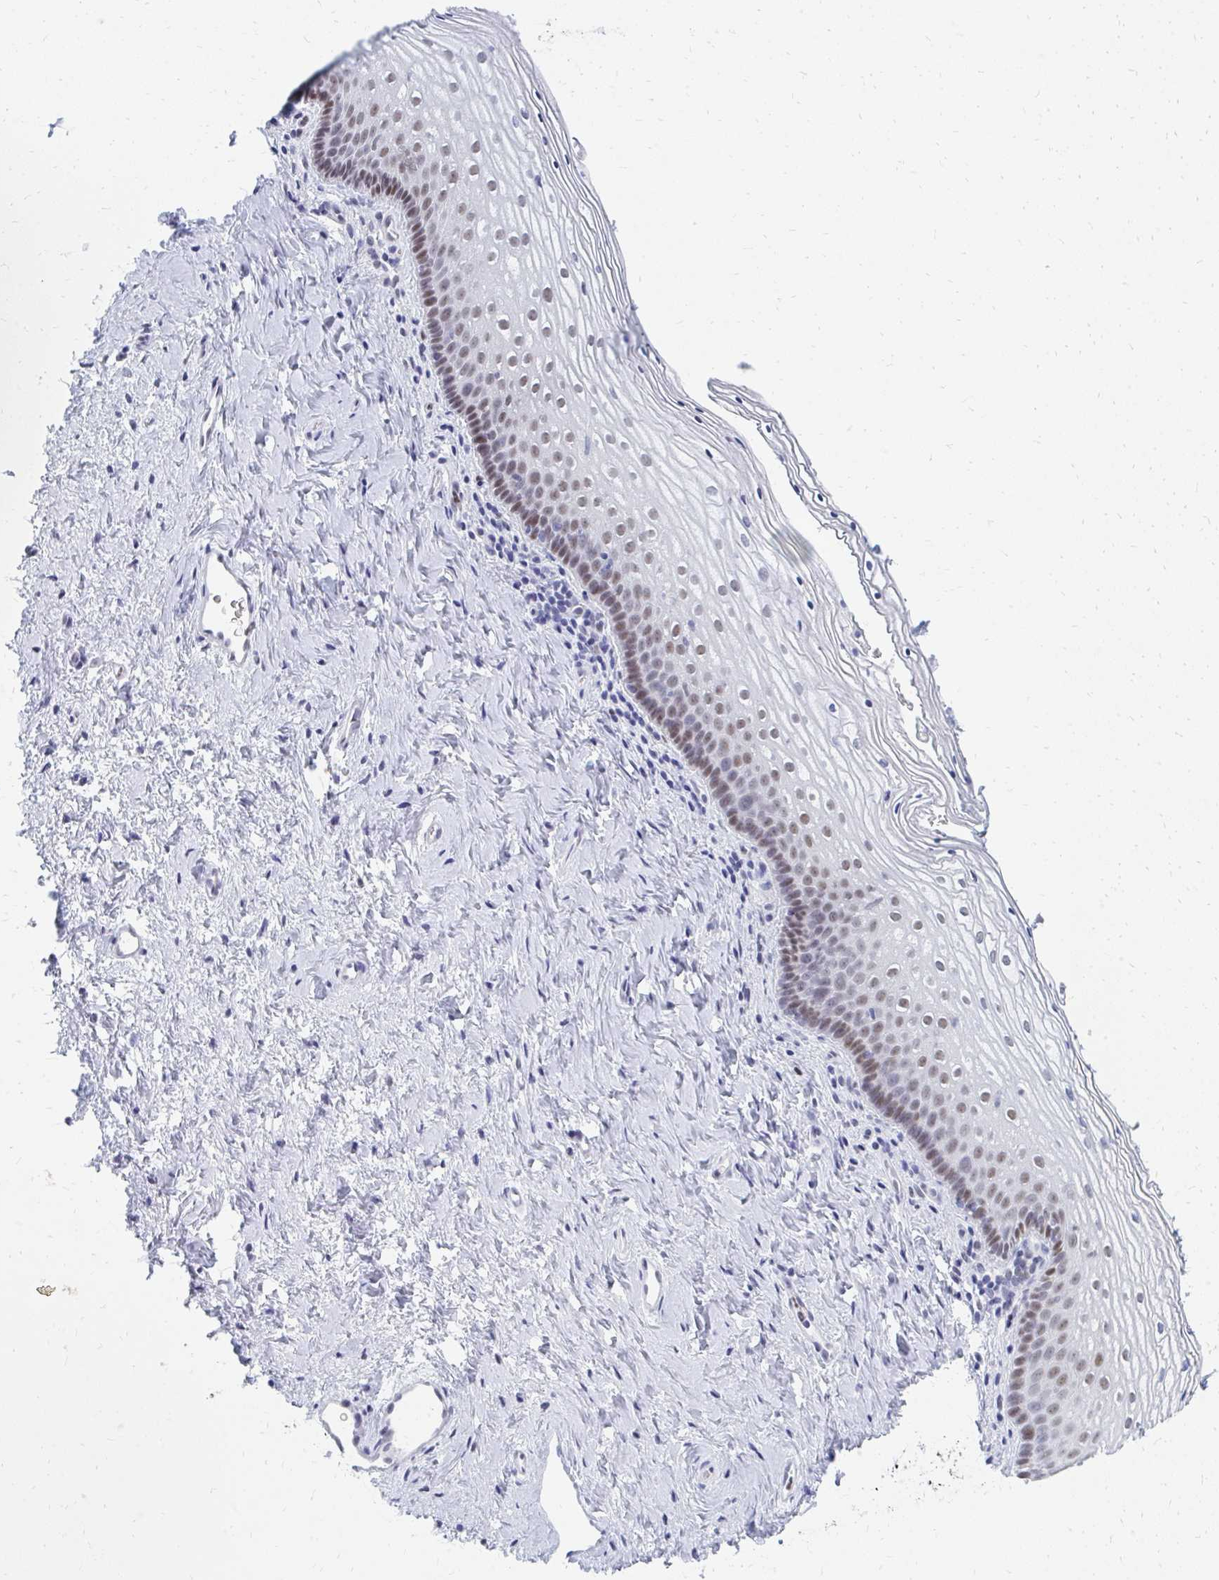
{"staining": {"intensity": "moderate", "quantity": "25%-75%", "location": "nuclear"}, "tissue": "vagina", "cell_type": "Squamous epithelial cells", "image_type": "normal", "snomed": [{"axis": "morphology", "description": "Normal tissue, NOS"}, {"axis": "morphology", "description": "Squamous cell carcinoma, NOS"}, {"axis": "topography", "description": "Vagina"}, {"axis": "topography", "description": "Cervix"}], "caption": "The immunohistochemical stain shows moderate nuclear staining in squamous epithelial cells of unremarkable vagina. (DAB = brown stain, brightfield microscopy at high magnification).", "gene": "PLK3", "patient": {"sex": "female", "age": 45}}